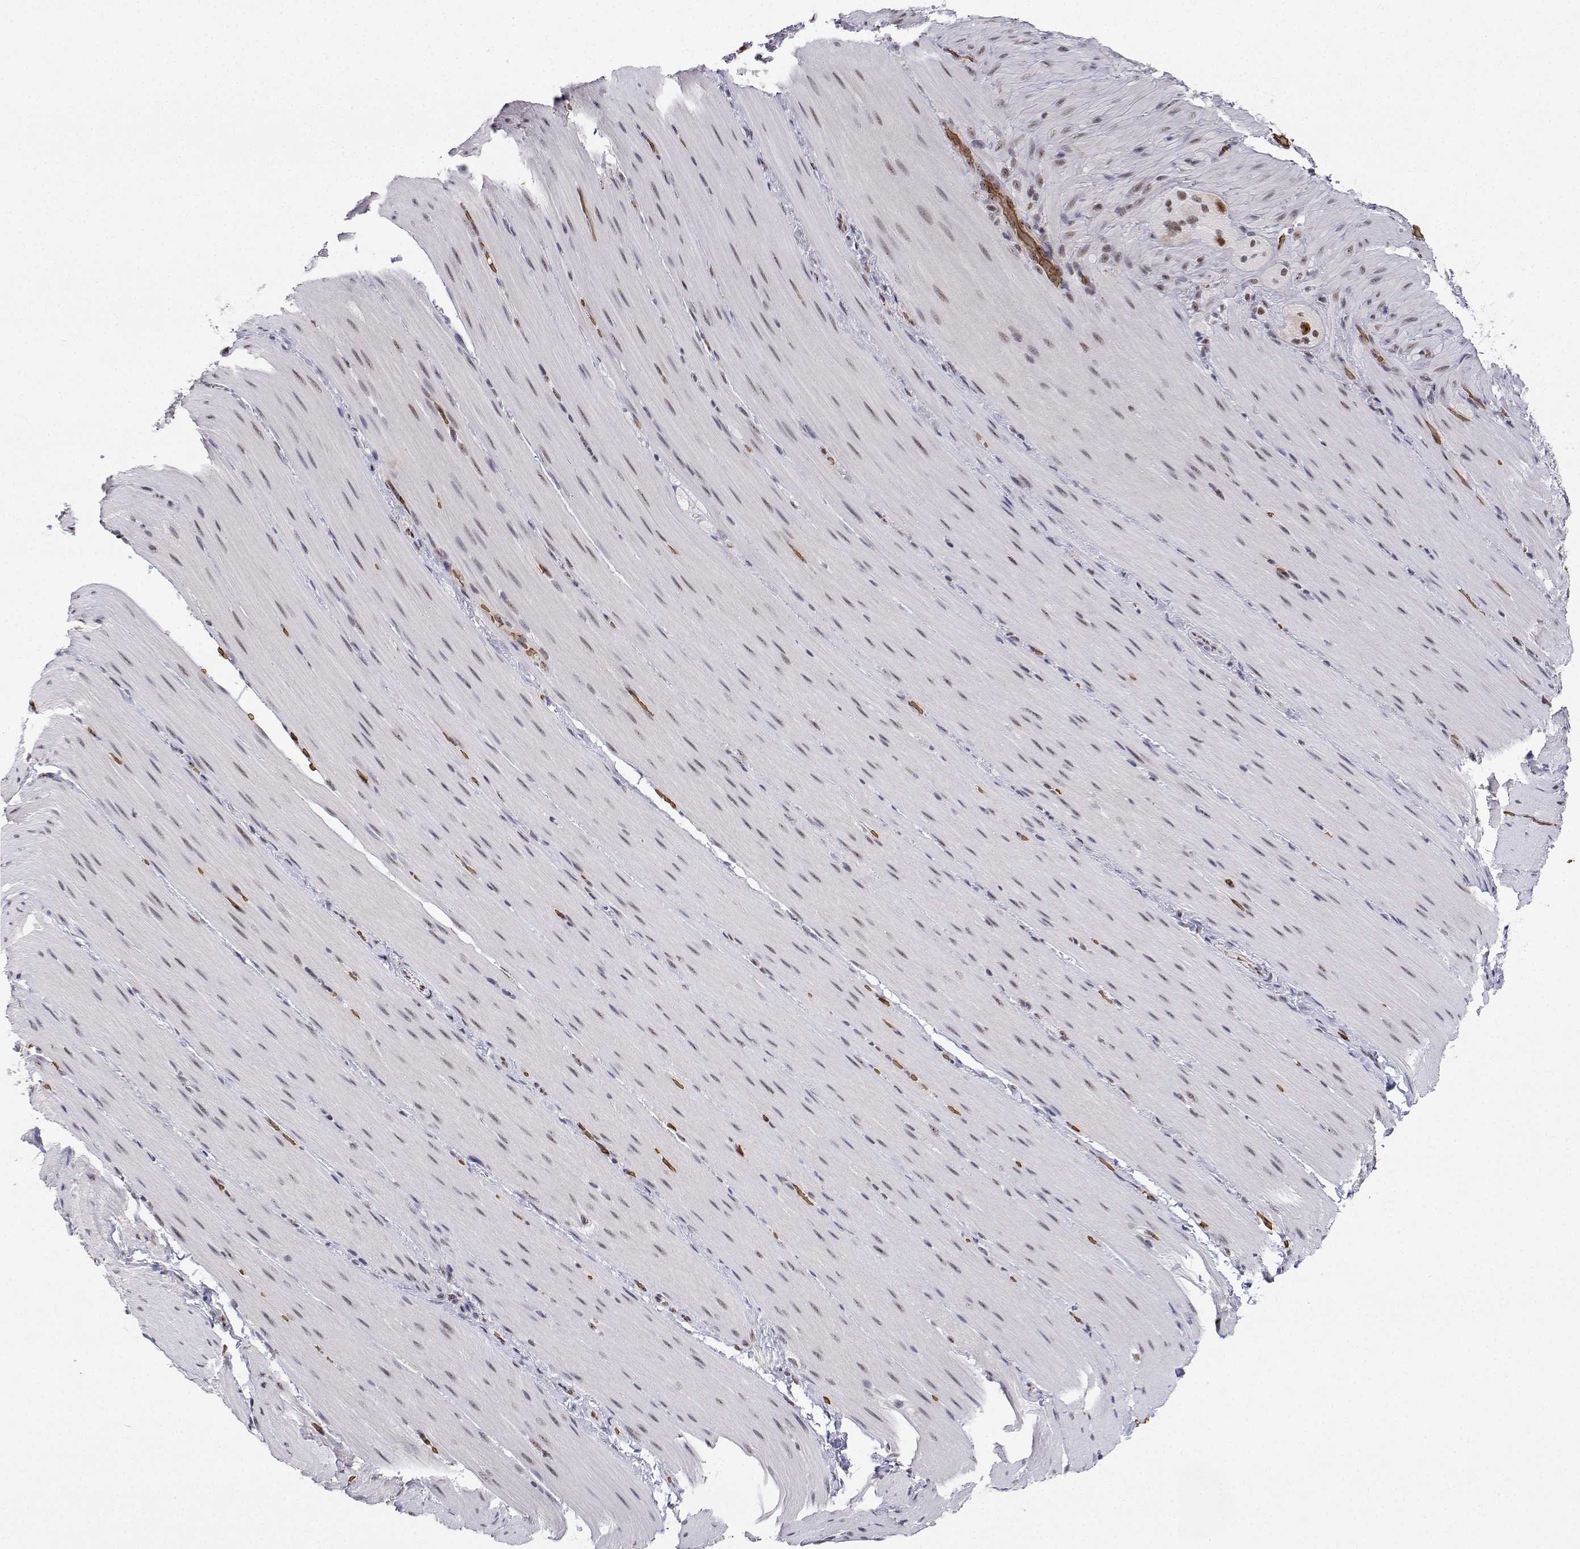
{"staining": {"intensity": "moderate", "quantity": "<25%", "location": "nuclear"}, "tissue": "smooth muscle", "cell_type": "Smooth muscle cells", "image_type": "normal", "snomed": [{"axis": "morphology", "description": "Normal tissue, NOS"}, {"axis": "topography", "description": "Smooth muscle"}, {"axis": "topography", "description": "Colon"}], "caption": "Unremarkable smooth muscle was stained to show a protein in brown. There is low levels of moderate nuclear staining in about <25% of smooth muscle cells. (DAB = brown stain, brightfield microscopy at high magnification).", "gene": "ADAR", "patient": {"sex": "male", "age": 73}}